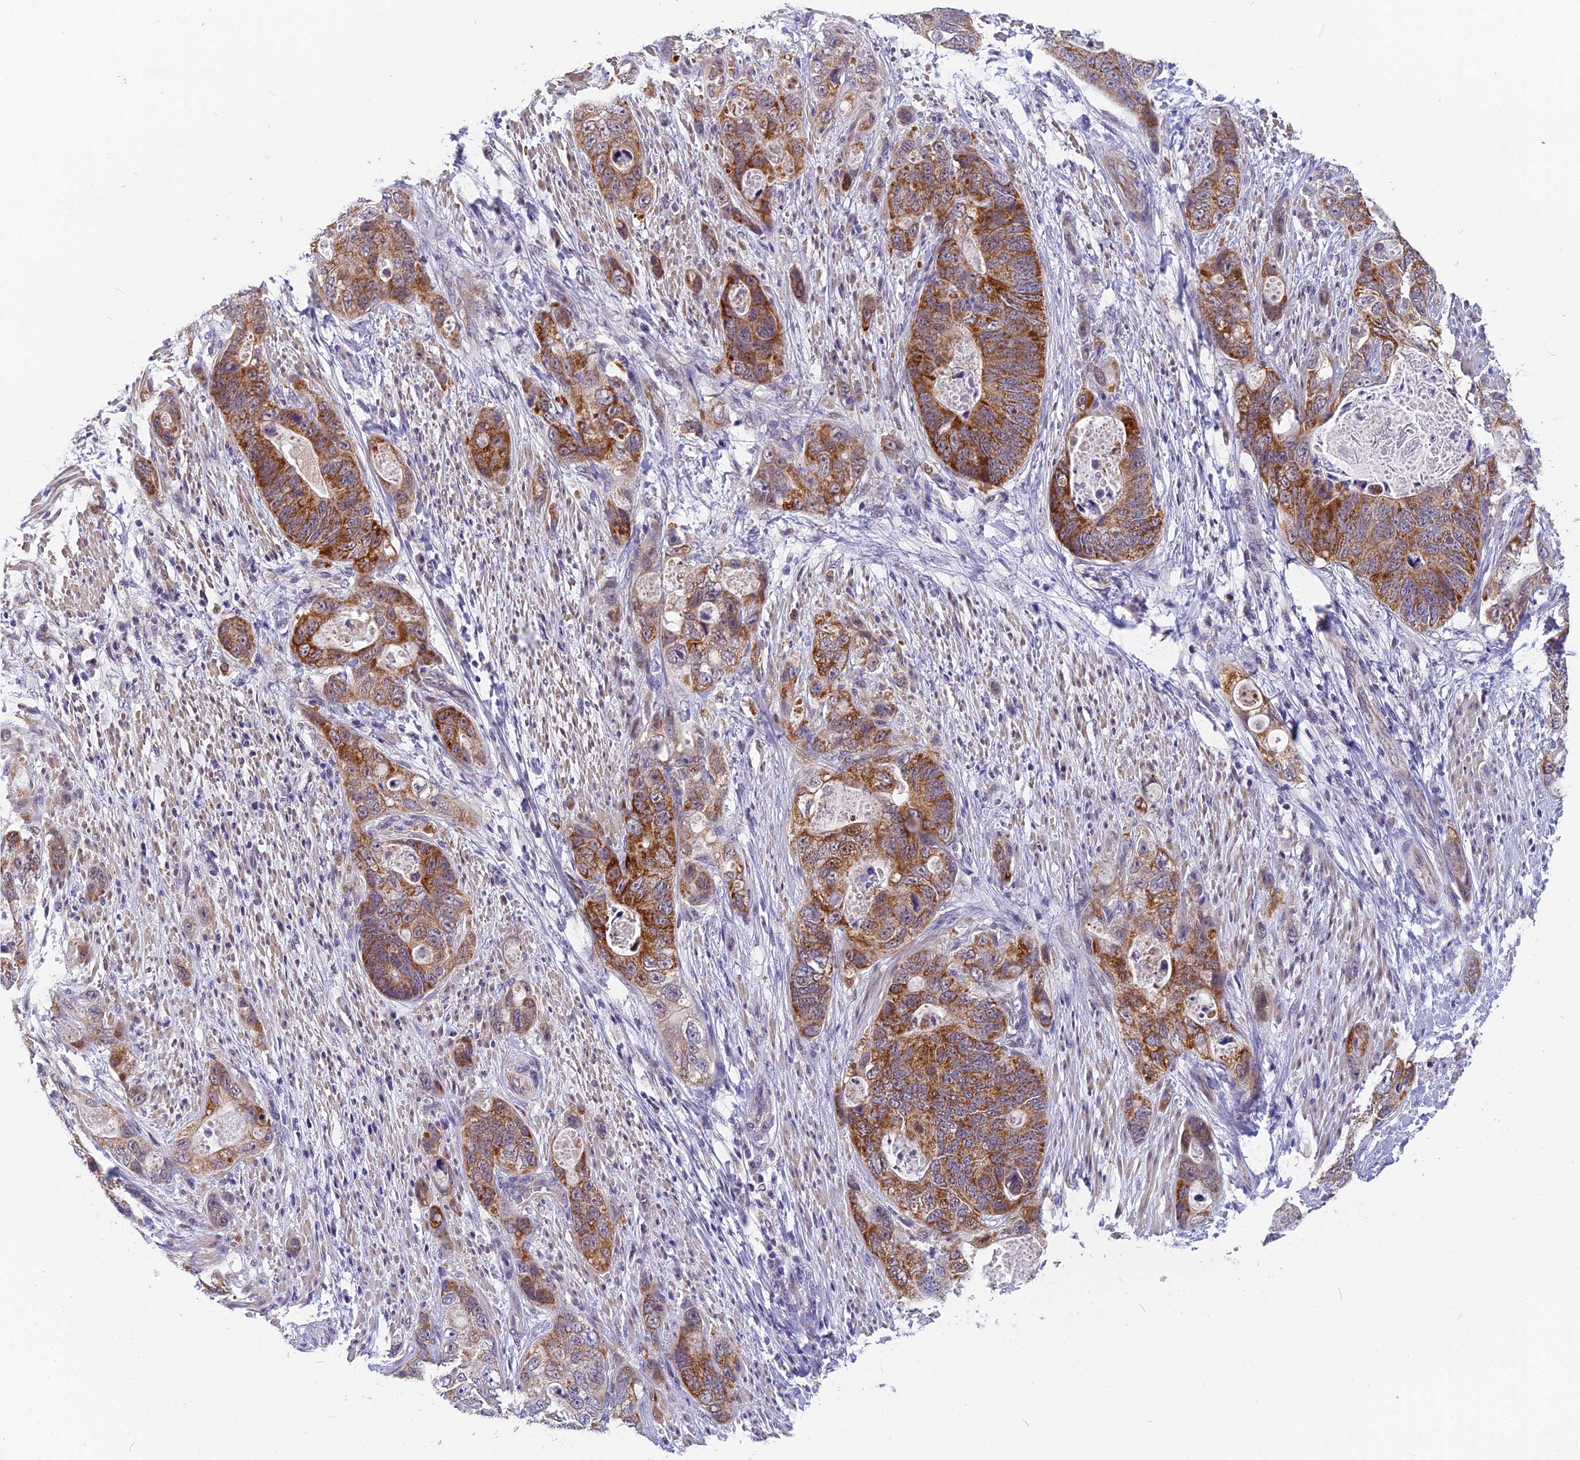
{"staining": {"intensity": "moderate", "quantity": ">75%", "location": "cytoplasmic/membranous"}, "tissue": "stomach cancer", "cell_type": "Tumor cells", "image_type": "cancer", "snomed": [{"axis": "morphology", "description": "Adenocarcinoma, NOS"}, {"axis": "topography", "description": "Stomach"}], "caption": "Protein positivity by IHC reveals moderate cytoplasmic/membranous staining in about >75% of tumor cells in stomach cancer. (DAB (3,3'-diaminobenzidine) = brown stain, brightfield microscopy at high magnification).", "gene": "CMC1", "patient": {"sex": "female", "age": 89}}